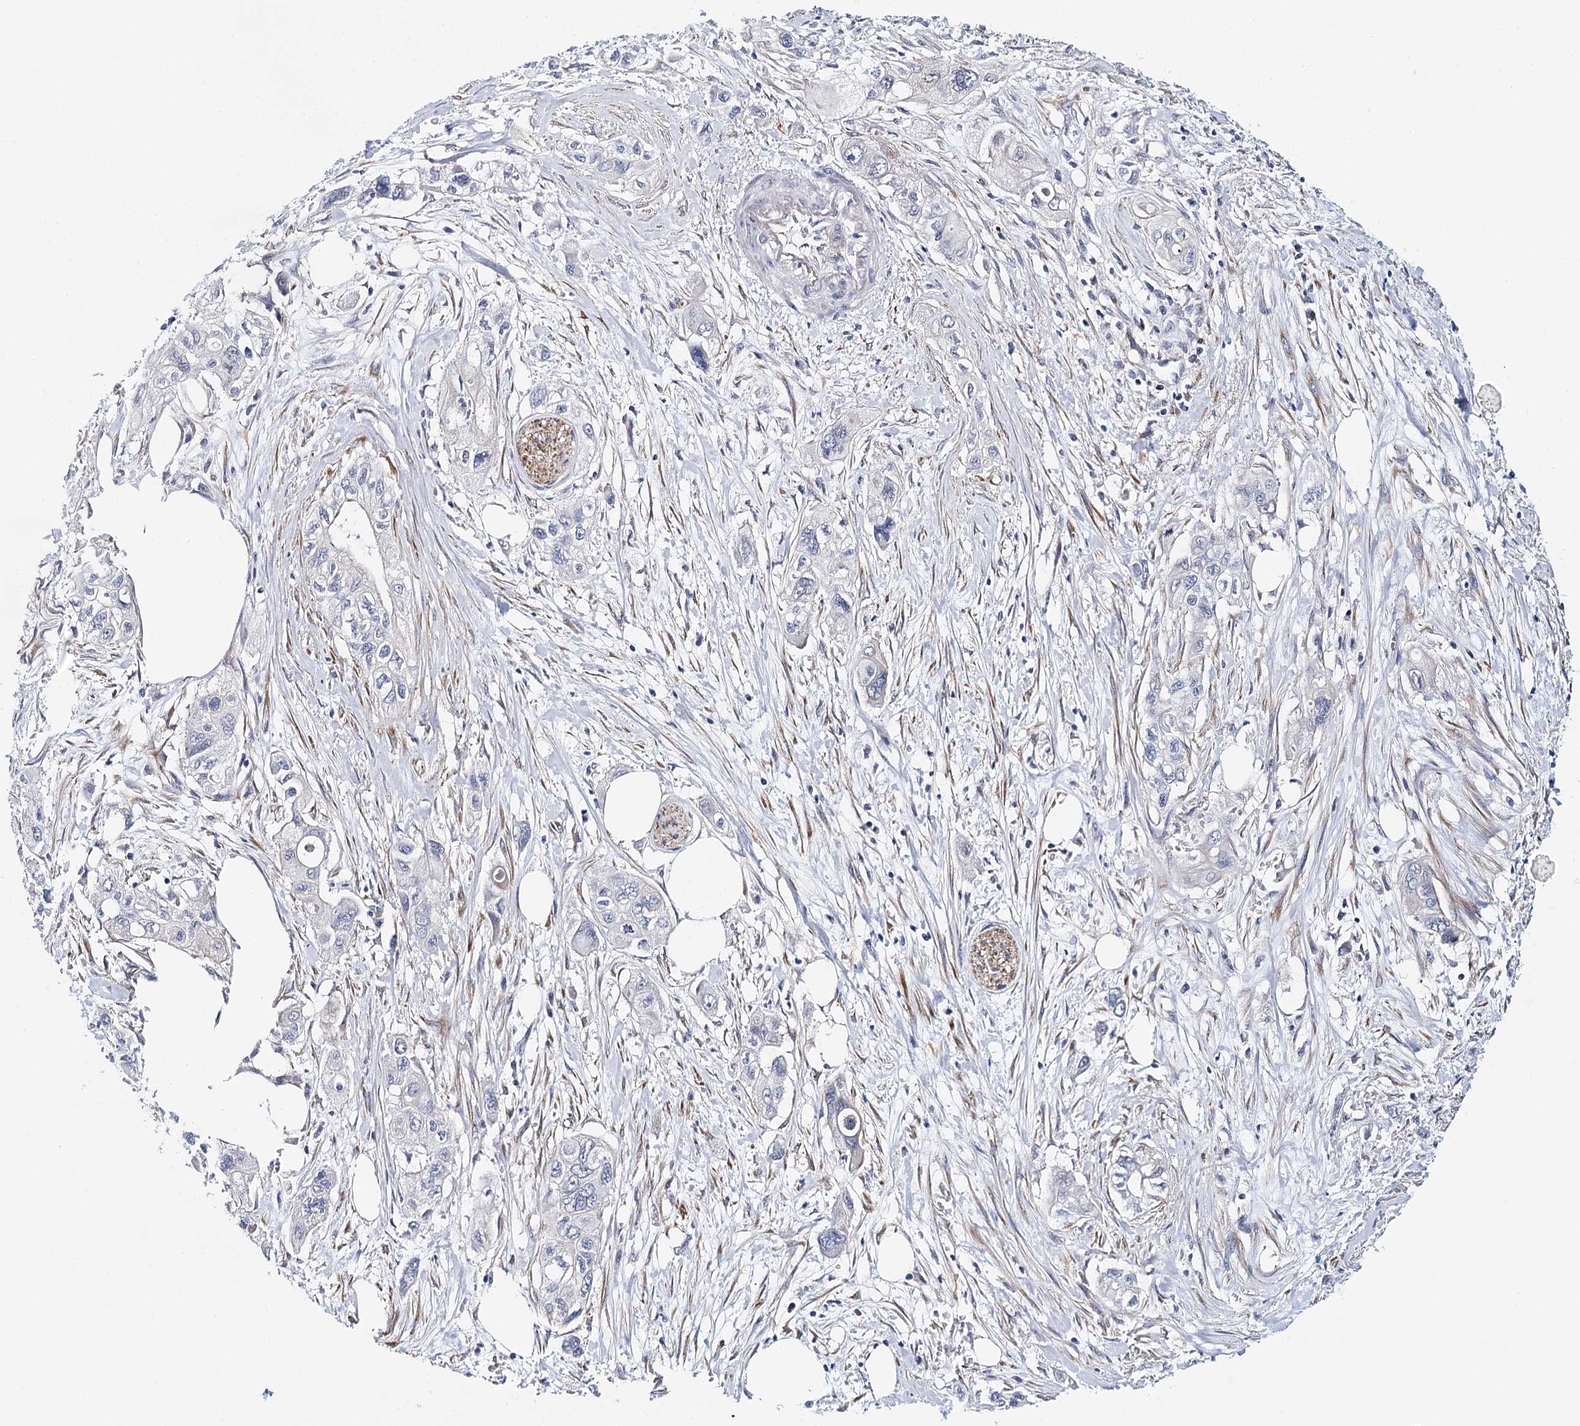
{"staining": {"intensity": "negative", "quantity": "none", "location": "none"}, "tissue": "pancreatic cancer", "cell_type": "Tumor cells", "image_type": "cancer", "snomed": [{"axis": "morphology", "description": "Adenocarcinoma, NOS"}, {"axis": "topography", "description": "Pancreas"}], "caption": "Photomicrograph shows no protein staining in tumor cells of adenocarcinoma (pancreatic) tissue. (Brightfield microscopy of DAB immunohistochemistry (IHC) at high magnification).", "gene": "TEX12", "patient": {"sex": "male", "age": 75}}